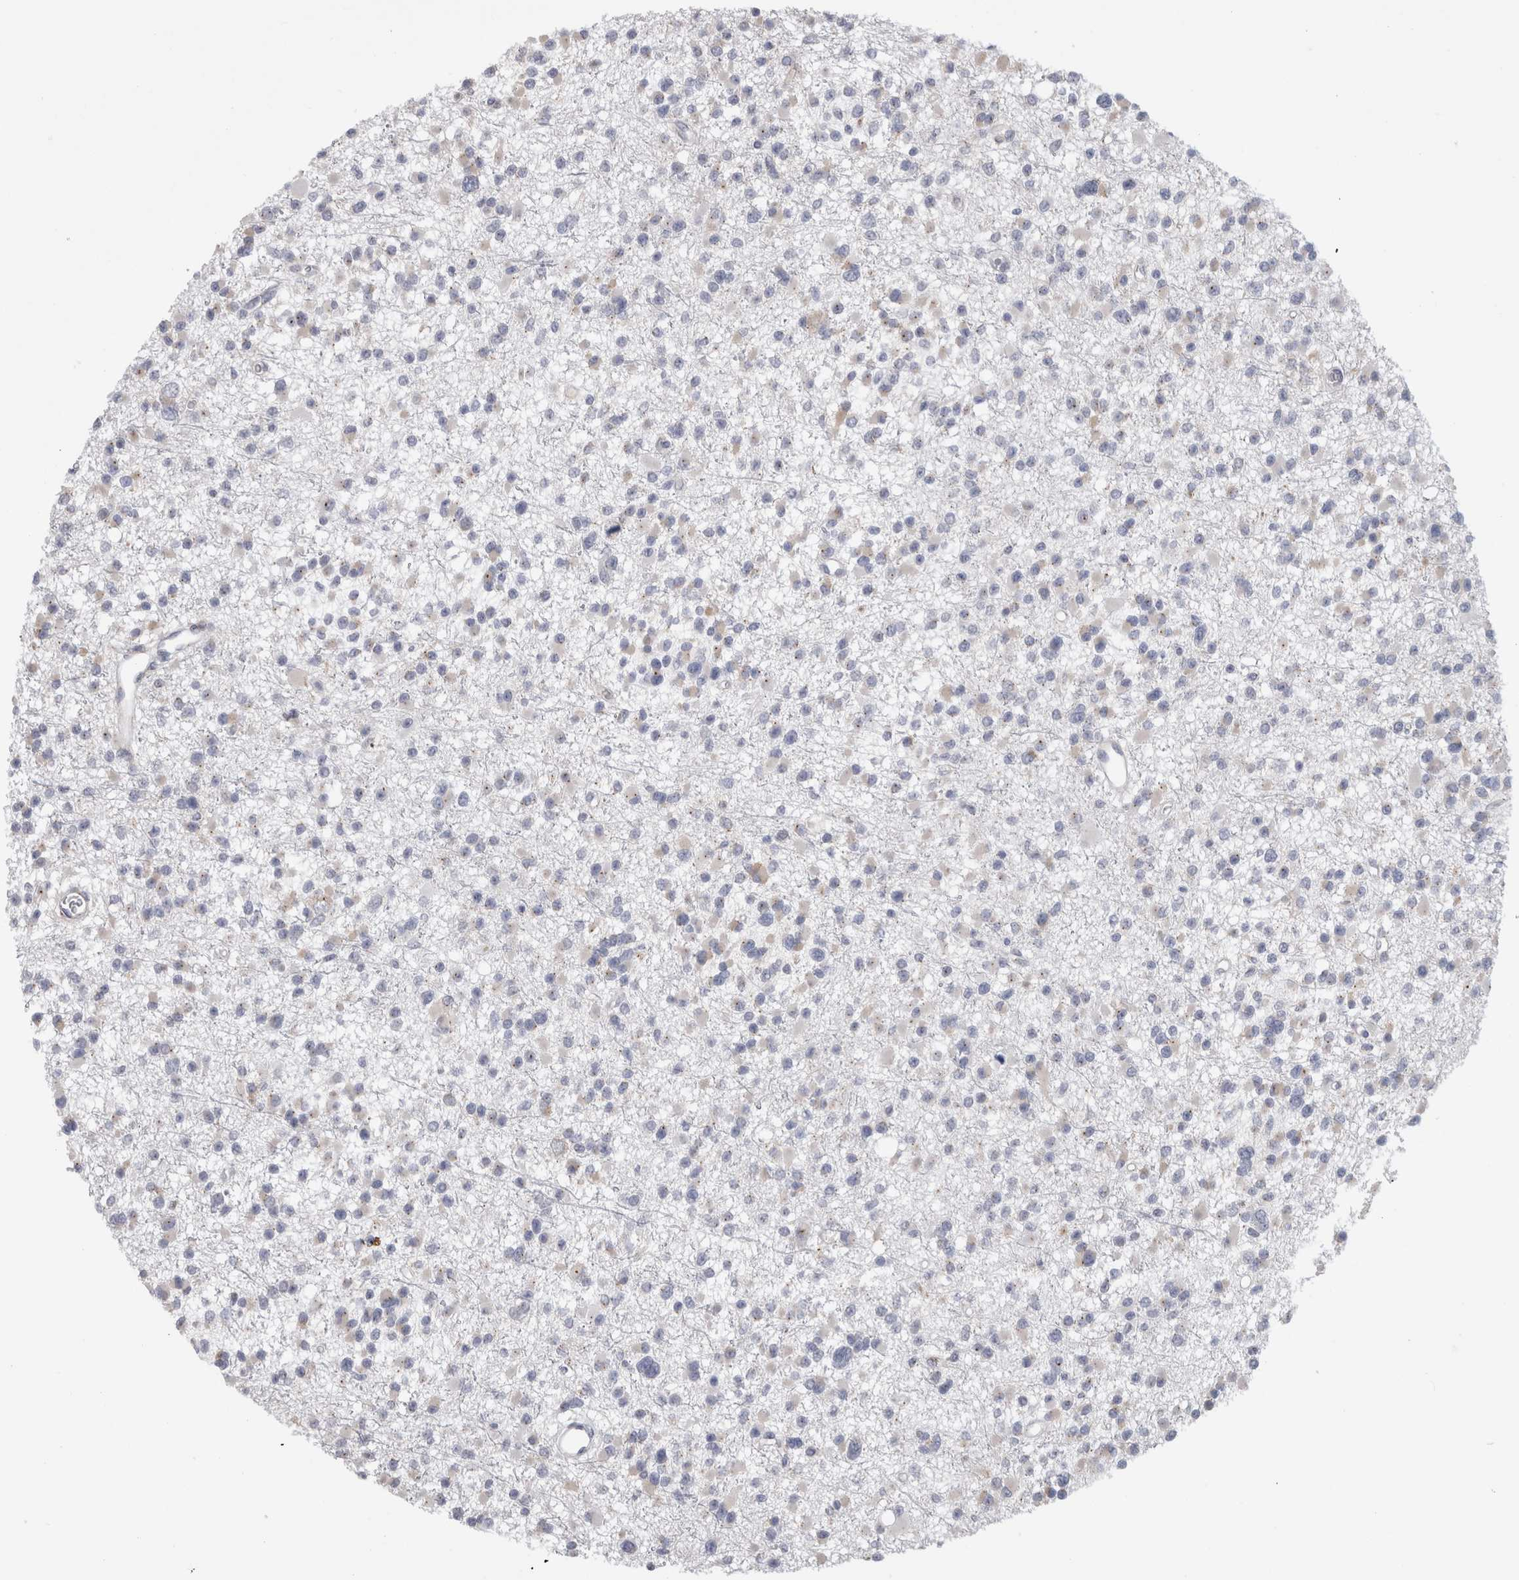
{"staining": {"intensity": "negative", "quantity": "none", "location": "none"}, "tissue": "glioma", "cell_type": "Tumor cells", "image_type": "cancer", "snomed": [{"axis": "morphology", "description": "Glioma, malignant, Low grade"}, {"axis": "topography", "description": "Brain"}], "caption": "Image shows no protein expression in tumor cells of malignant glioma (low-grade) tissue.", "gene": "ZNF341", "patient": {"sex": "female", "age": 22}}